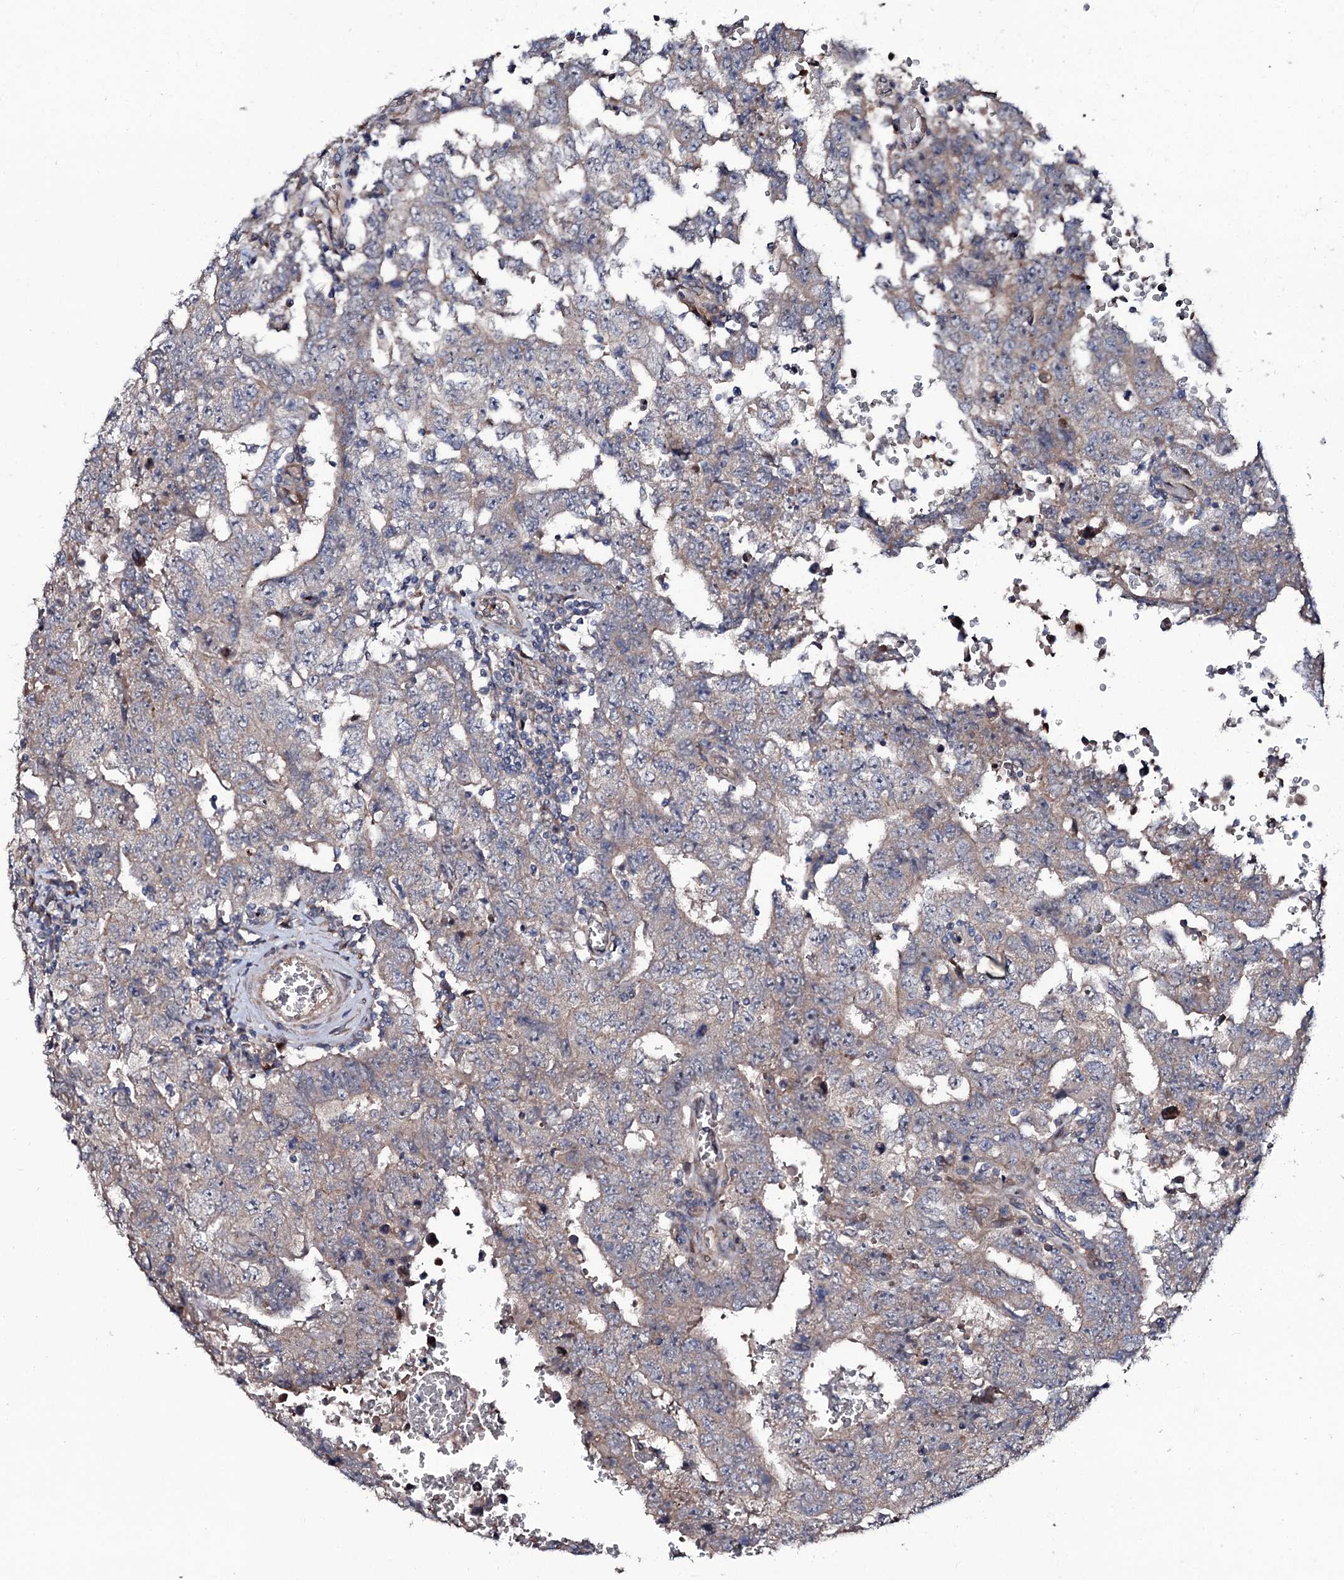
{"staining": {"intensity": "negative", "quantity": "none", "location": "none"}, "tissue": "testis cancer", "cell_type": "Tumor cells", "image_type": "cancer", "snomed": [{"axis": "morphology", "description": "Carcinoma, Embryonal, NOS"}, {"axis": "topography", "description": "Testis"}], "caption": "Tumor cells show no significant protein expression in testis embryonal carcinoma.", "gene": "COG6", "patient": {"sex": "male", "age": 26}}